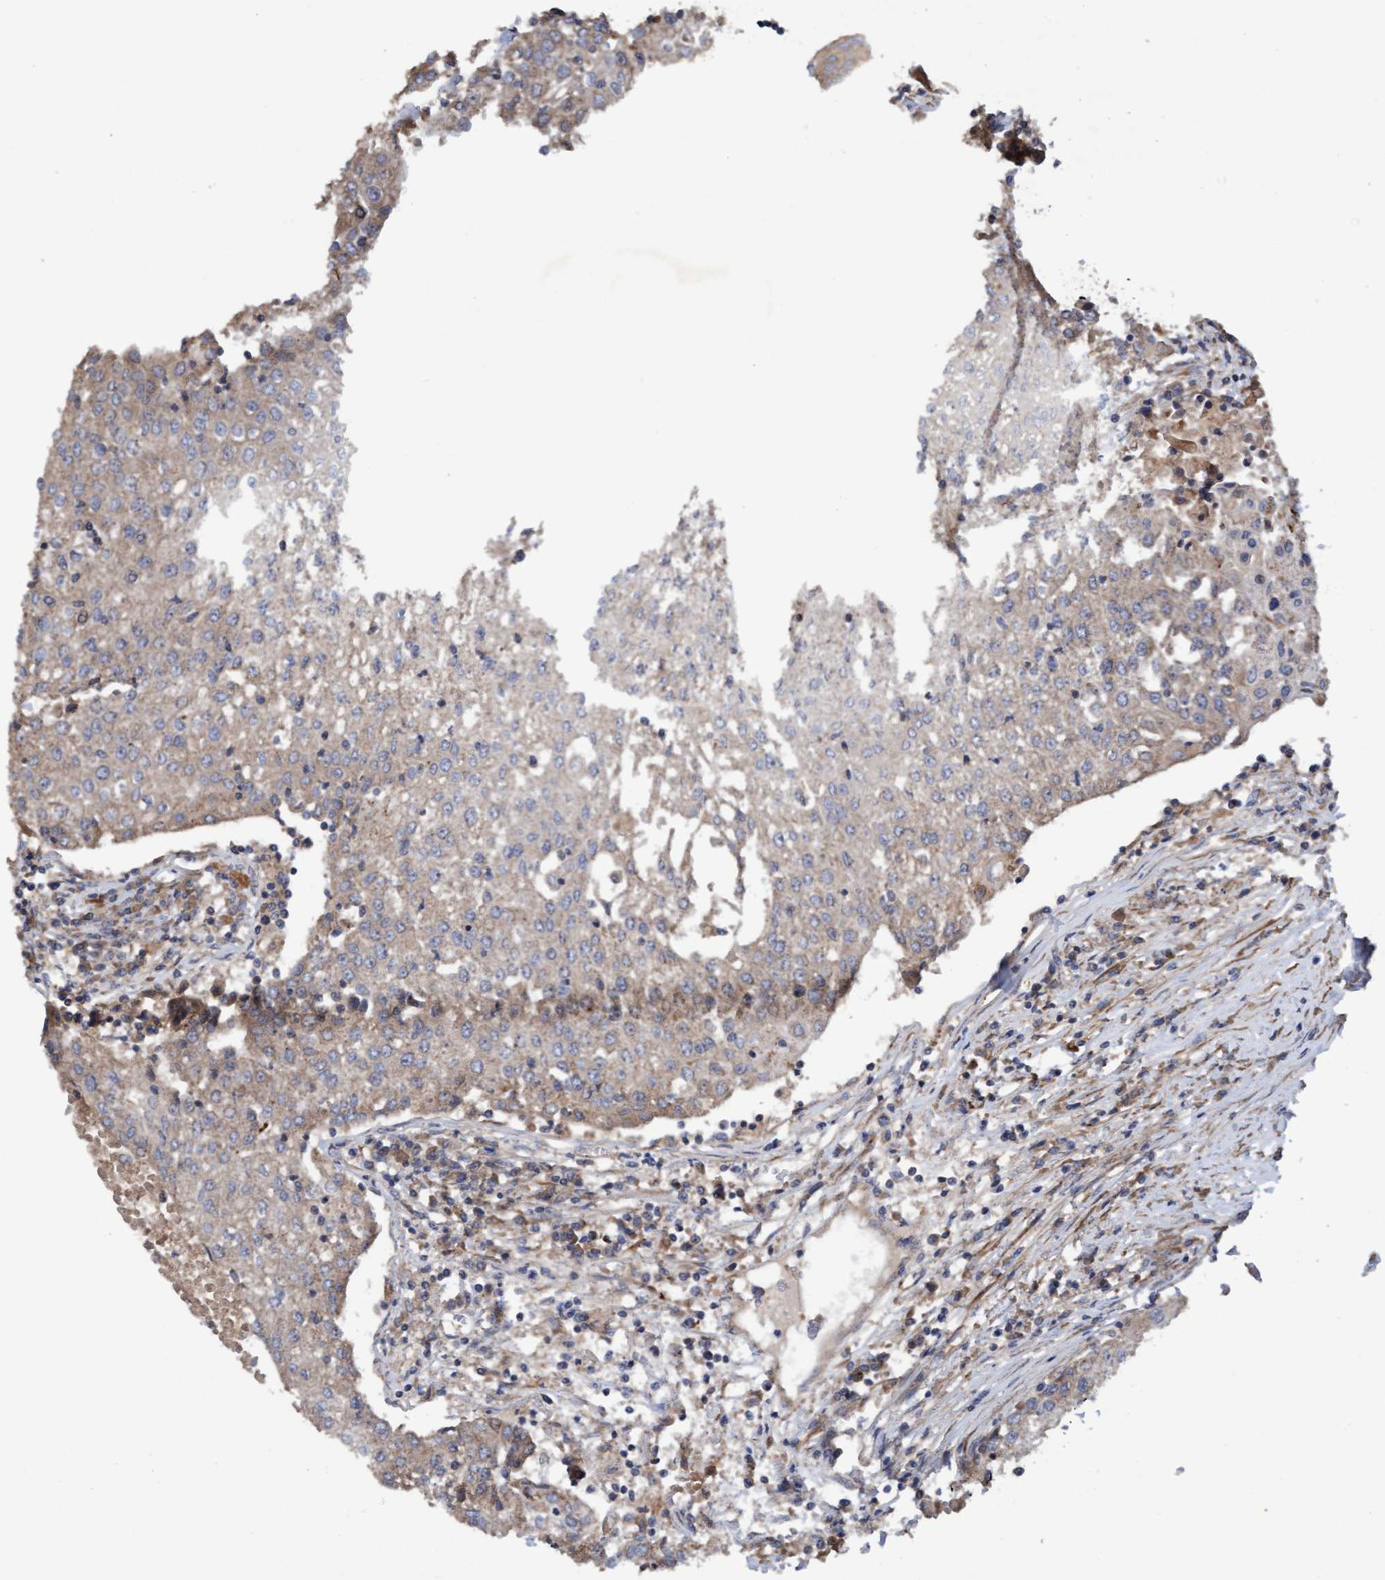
{"staining": {"intensity": "weak", "quantity": "25%-75%", "location": "cytoplasmic/membranous"}, "tissue": "urothelial cancer", "cell_type": "Tumor cells", "image_type": "cancer", "snomed": [{"axis": "morphology", "description": "Urothelial carcinoma, High grade"}, {"axis": "topography", "description": "Urinary bladder"}], "caption": "Tumor cells display low levels of weak cytoplasmic/membranous expression in approximately 25%-75% of cells in urothelial cancer. (brown staining indicates protein expression, while blue staining denotes nuclei).", "gene": "ELP5", "patient": {"sex": "female", "age": 85}}